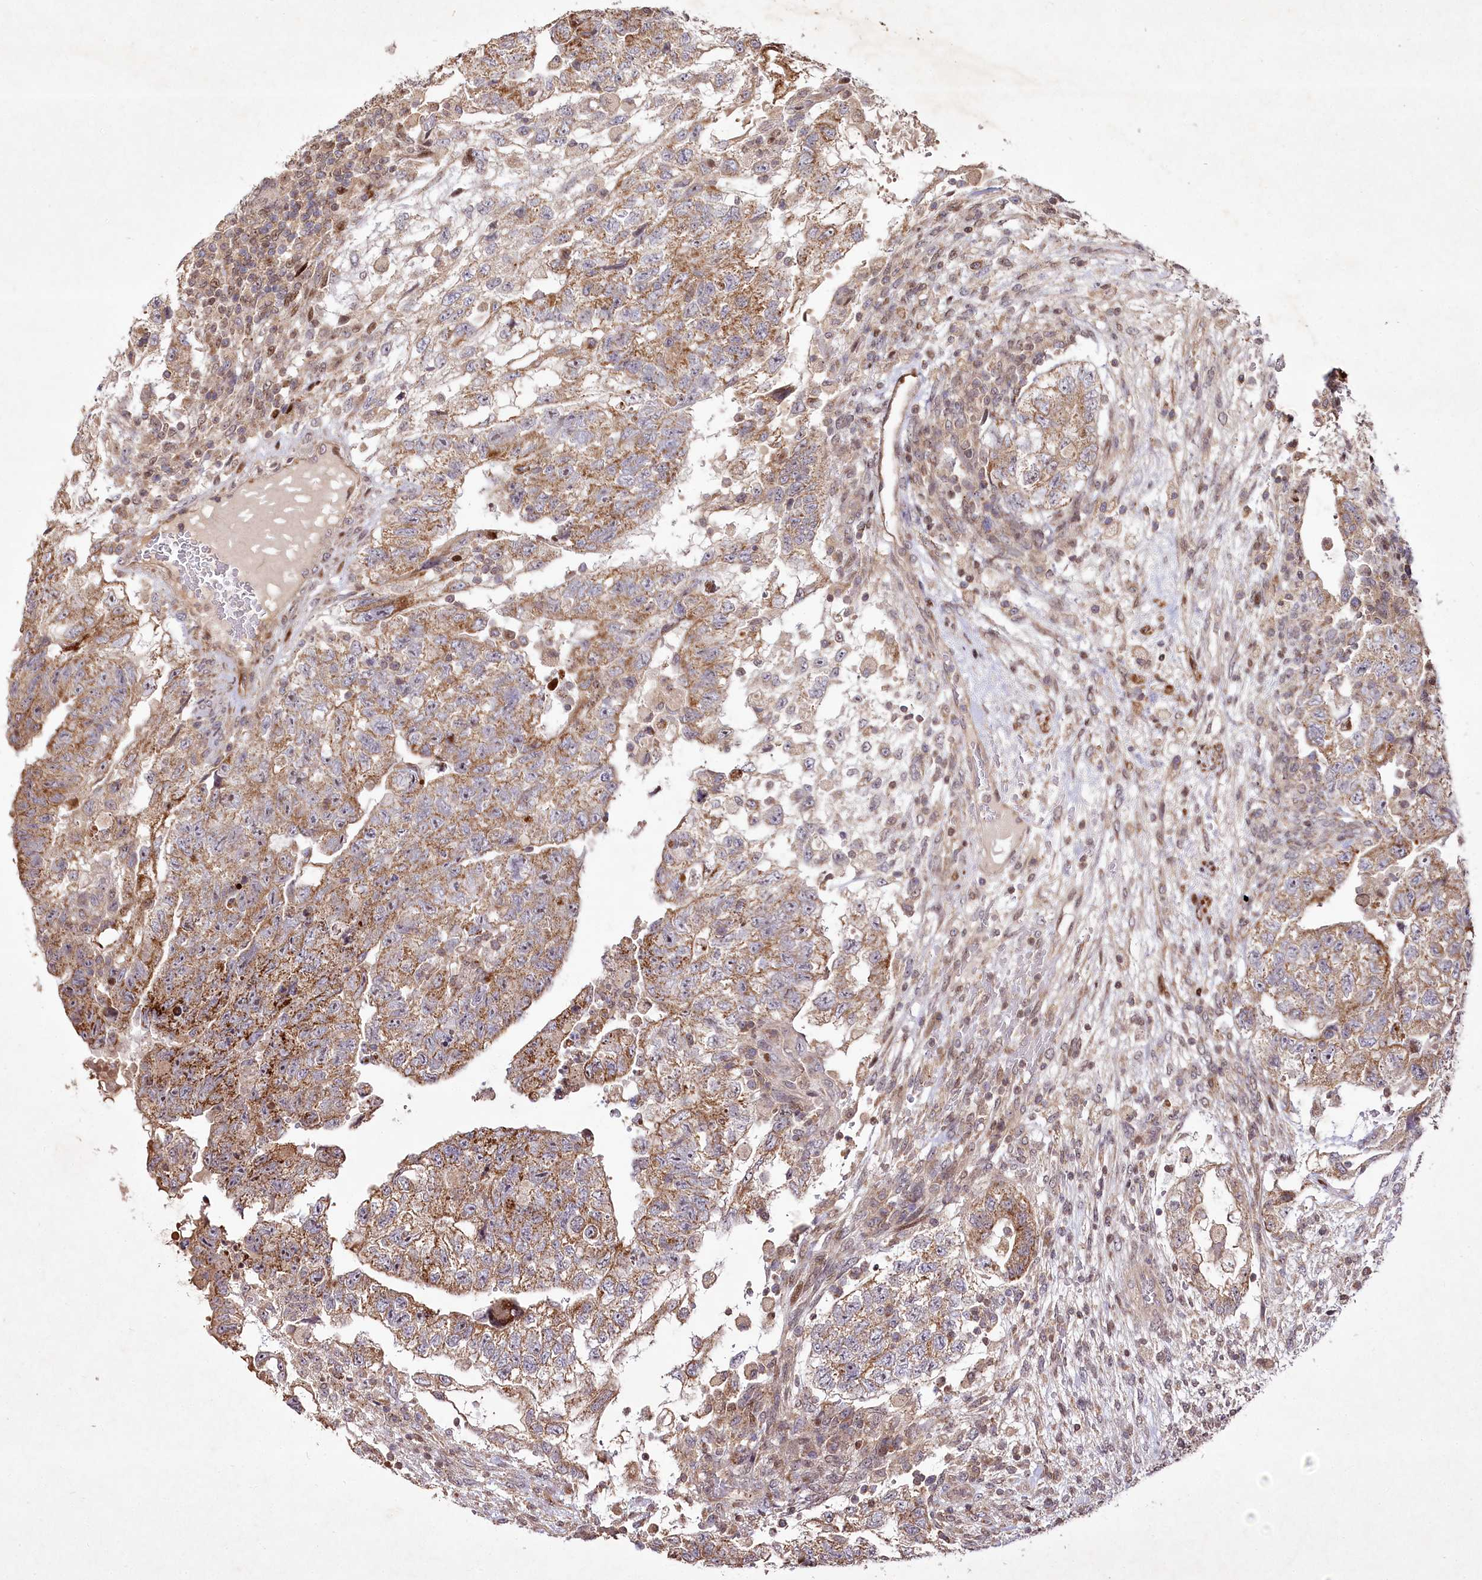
{"staining": {"intensity": "moderate", "quantity": ">75%", "location": "cytoplasmic/membranous"}, "tissue": "testis cancer", "cell_type": "Tumor cells", "image_type": "cancer", "snomed": [{"axis": "morphology", "description": "Carcinoma, Embryonal, NOS"}, {"axis": "topography", "description": "Testis"}], "caption": "Tumor cells demonstrate medium levels of moderate cytoplasmic/membranous staining in approximately >75% of cells in embryonal carcinoma (testis).", "gene": "PSTK", "patient": {"sex": "male", "age": 36}}